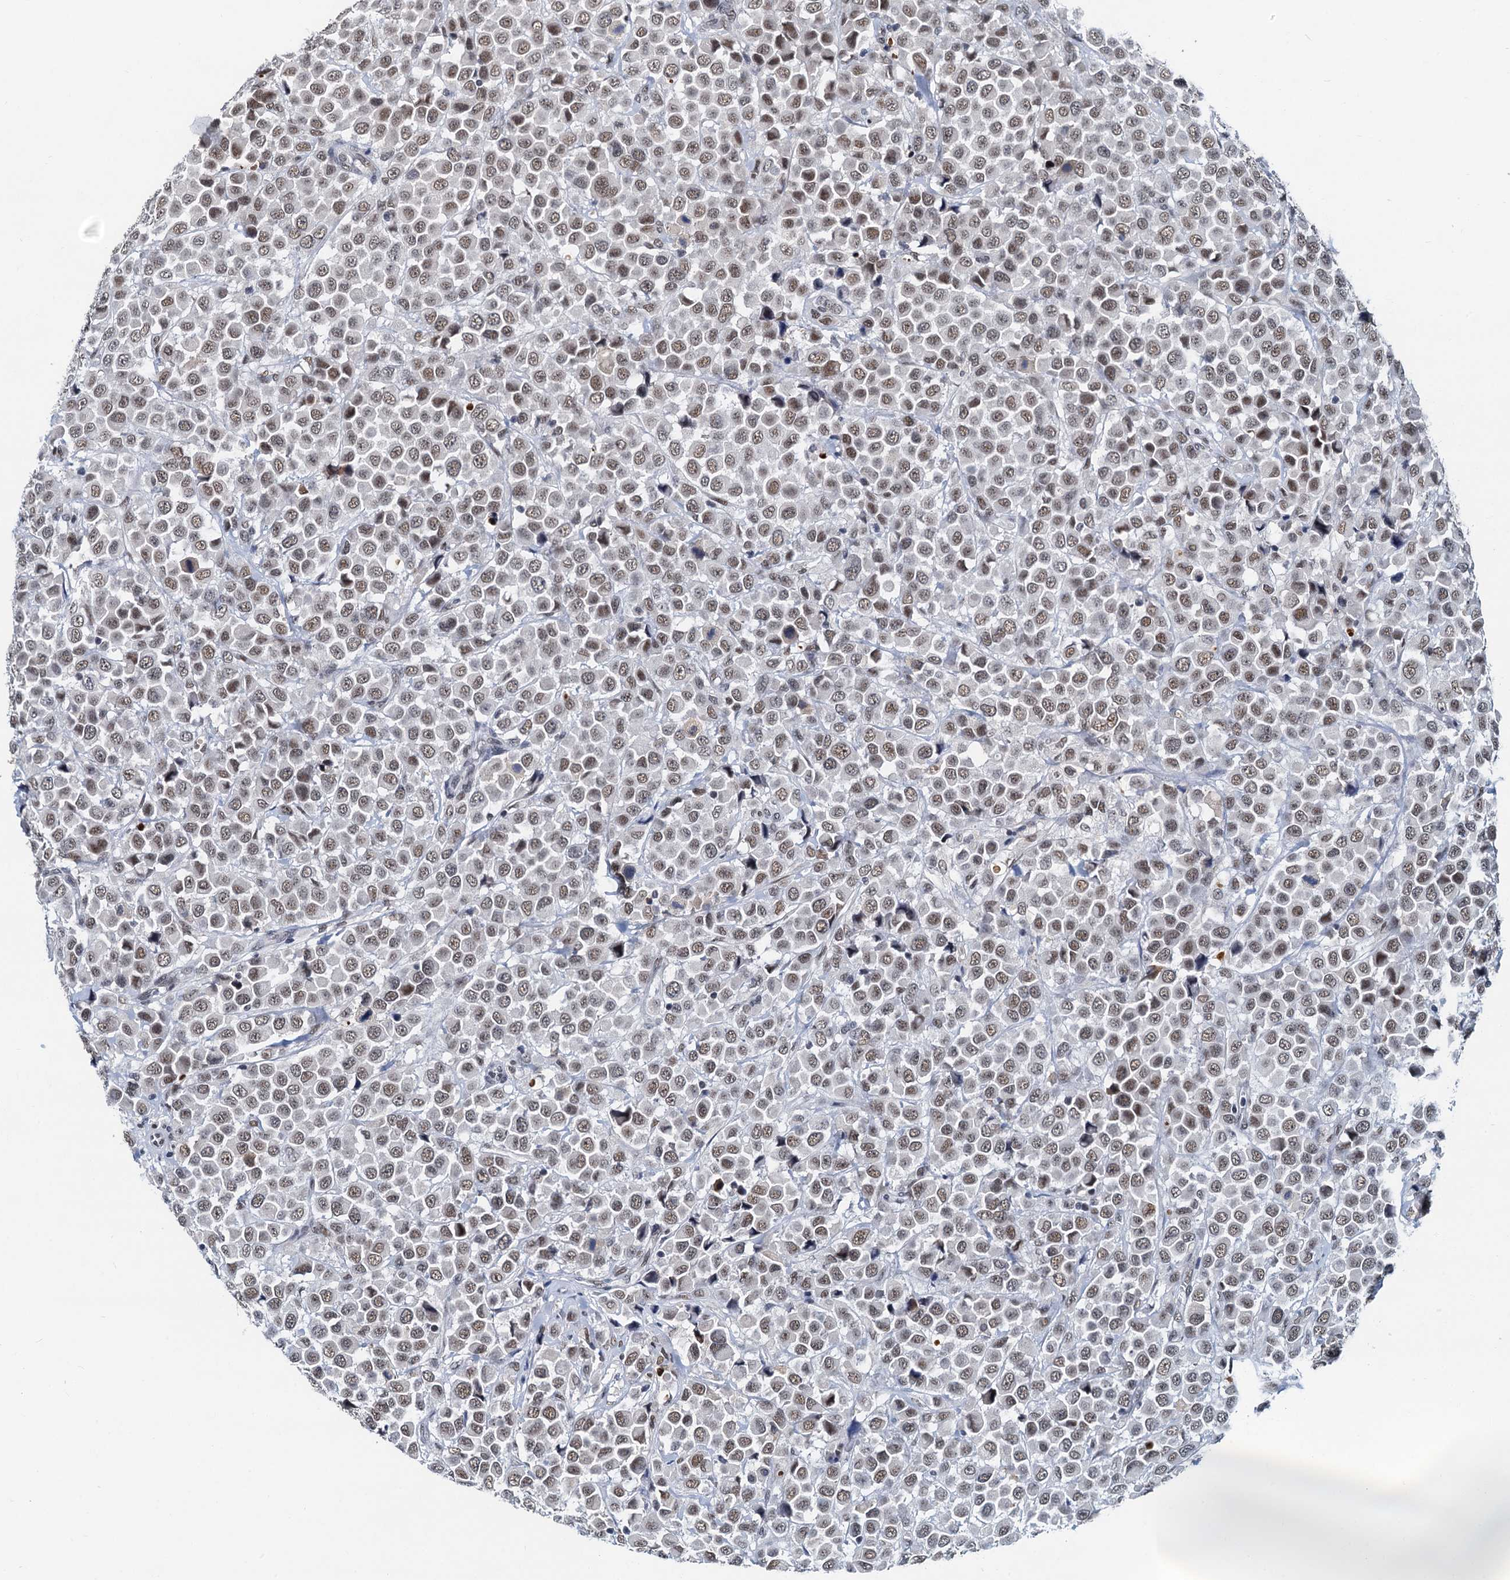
{"staining": {"intensity": "moderate", "quantity": ">75%", "location": "nuclear"}, "tissue": "breast cancer", "cell_type": "Tumor cells", "image_type": "cancer", "snomed": [{"axis": "morphology", "description": "Duct carcinoma"}, {"axis": "topography", "description": "Breast"}], "caption": "This micrograph demonstrates immunohistochemistry (IHC) staining of human breast infiltrating ductal carcinoma, with medium moderate nuclear positivity in about >75% of tumor cells.", "gene": "SNRPD1", "patient": {"sex": "female", "age": 61}}